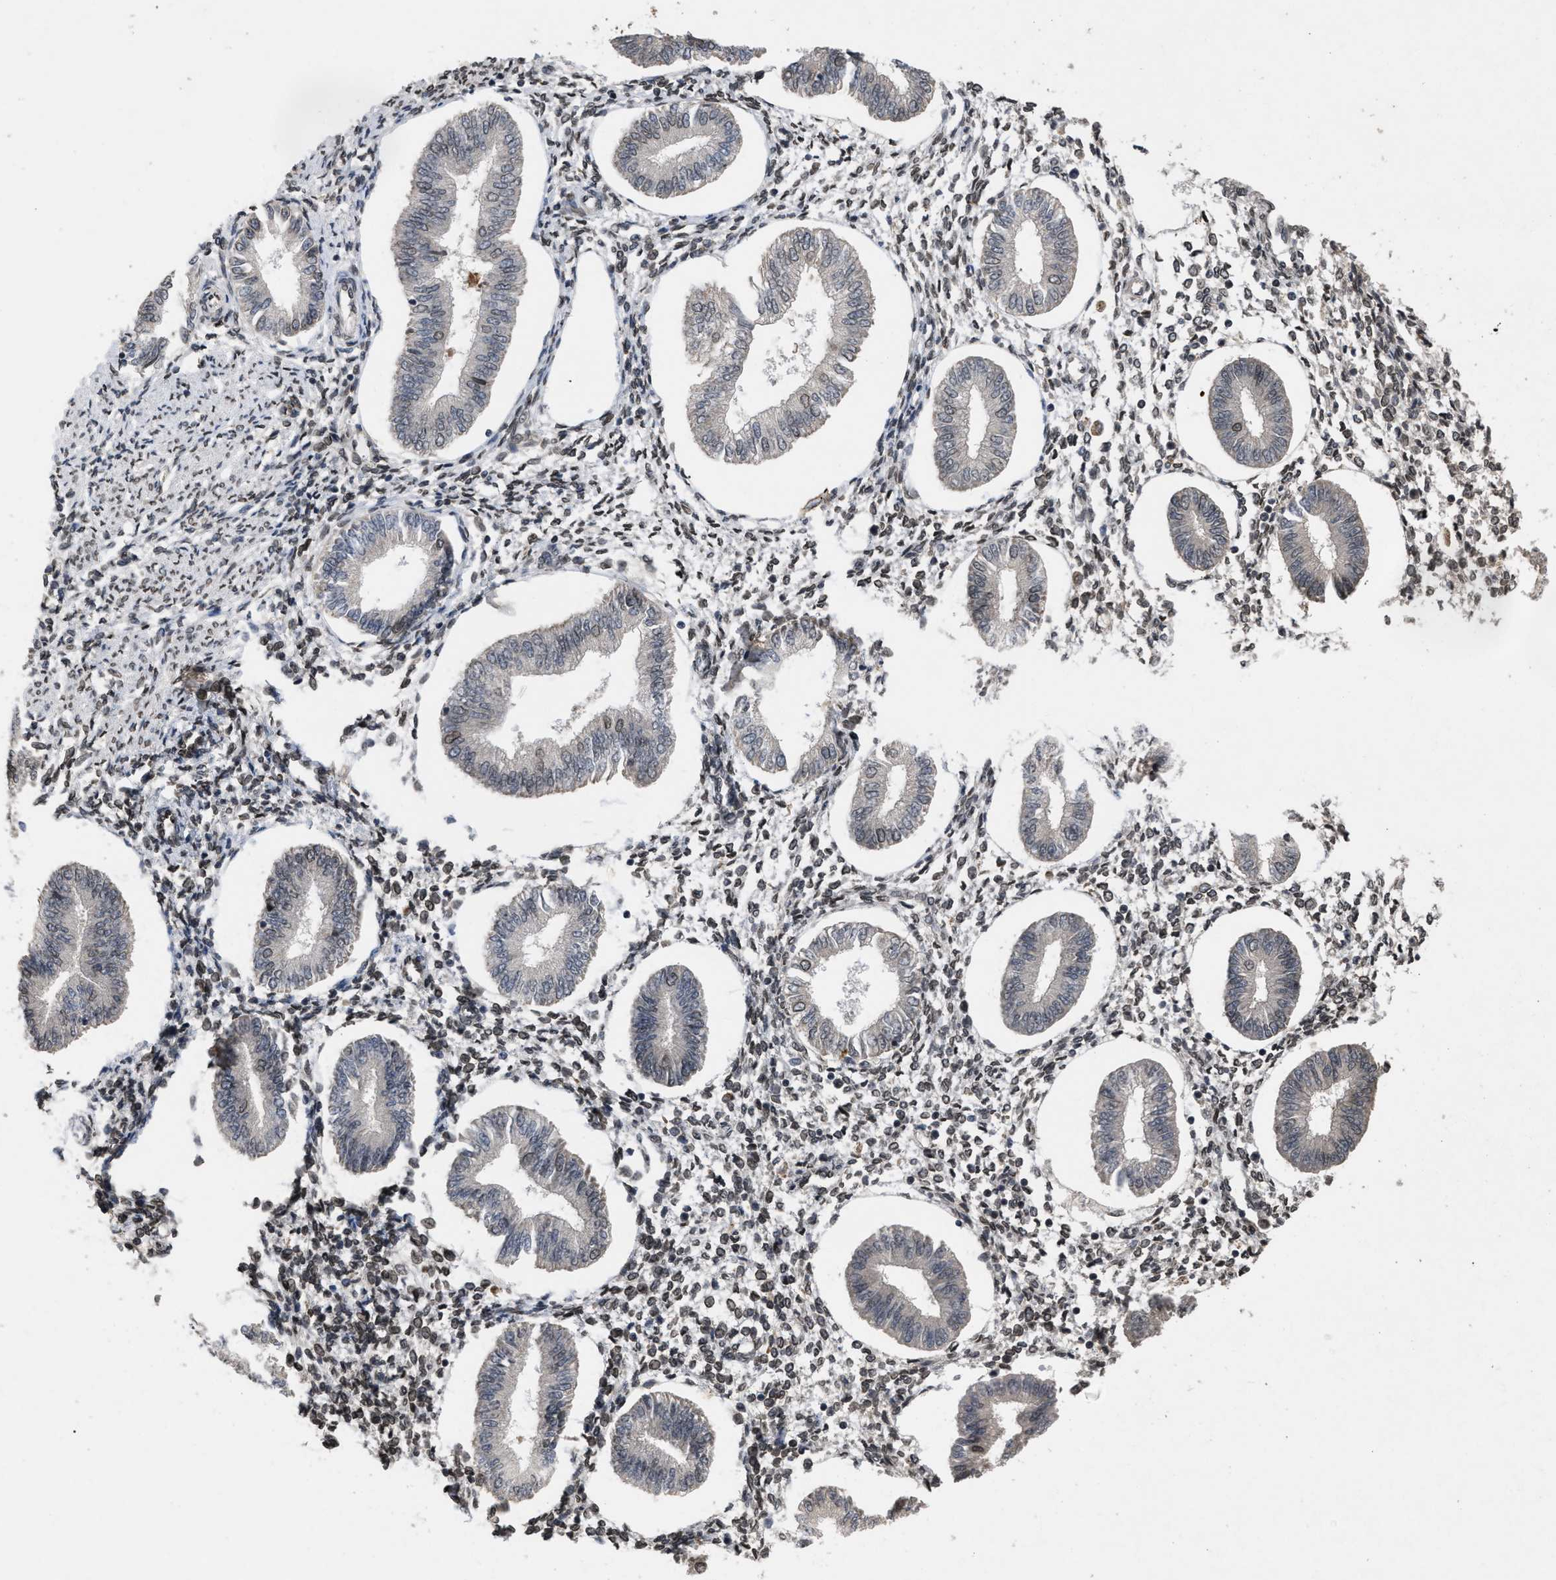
{"staining": {"intensity": "moderate", "quantity": ">75%", "location": "nuclear"}, "tissue": "endometrium", "cell_type": "Cells in endometrial stroma", "image_type": "normal", "snomed": [{"axis": "morphology", "description": "Normal tissue, NOS"}, {"axis": "topography", "description": "Endometrium"}], "caption": "Protein positivity by immunohistochemistry (IHC) shows moderate nuclear positivity in approximately >75% of cells in endometrial stroma in benign endometrium.", "gene": "CRY1", "patient": {"sex": "female", "age": 50}}